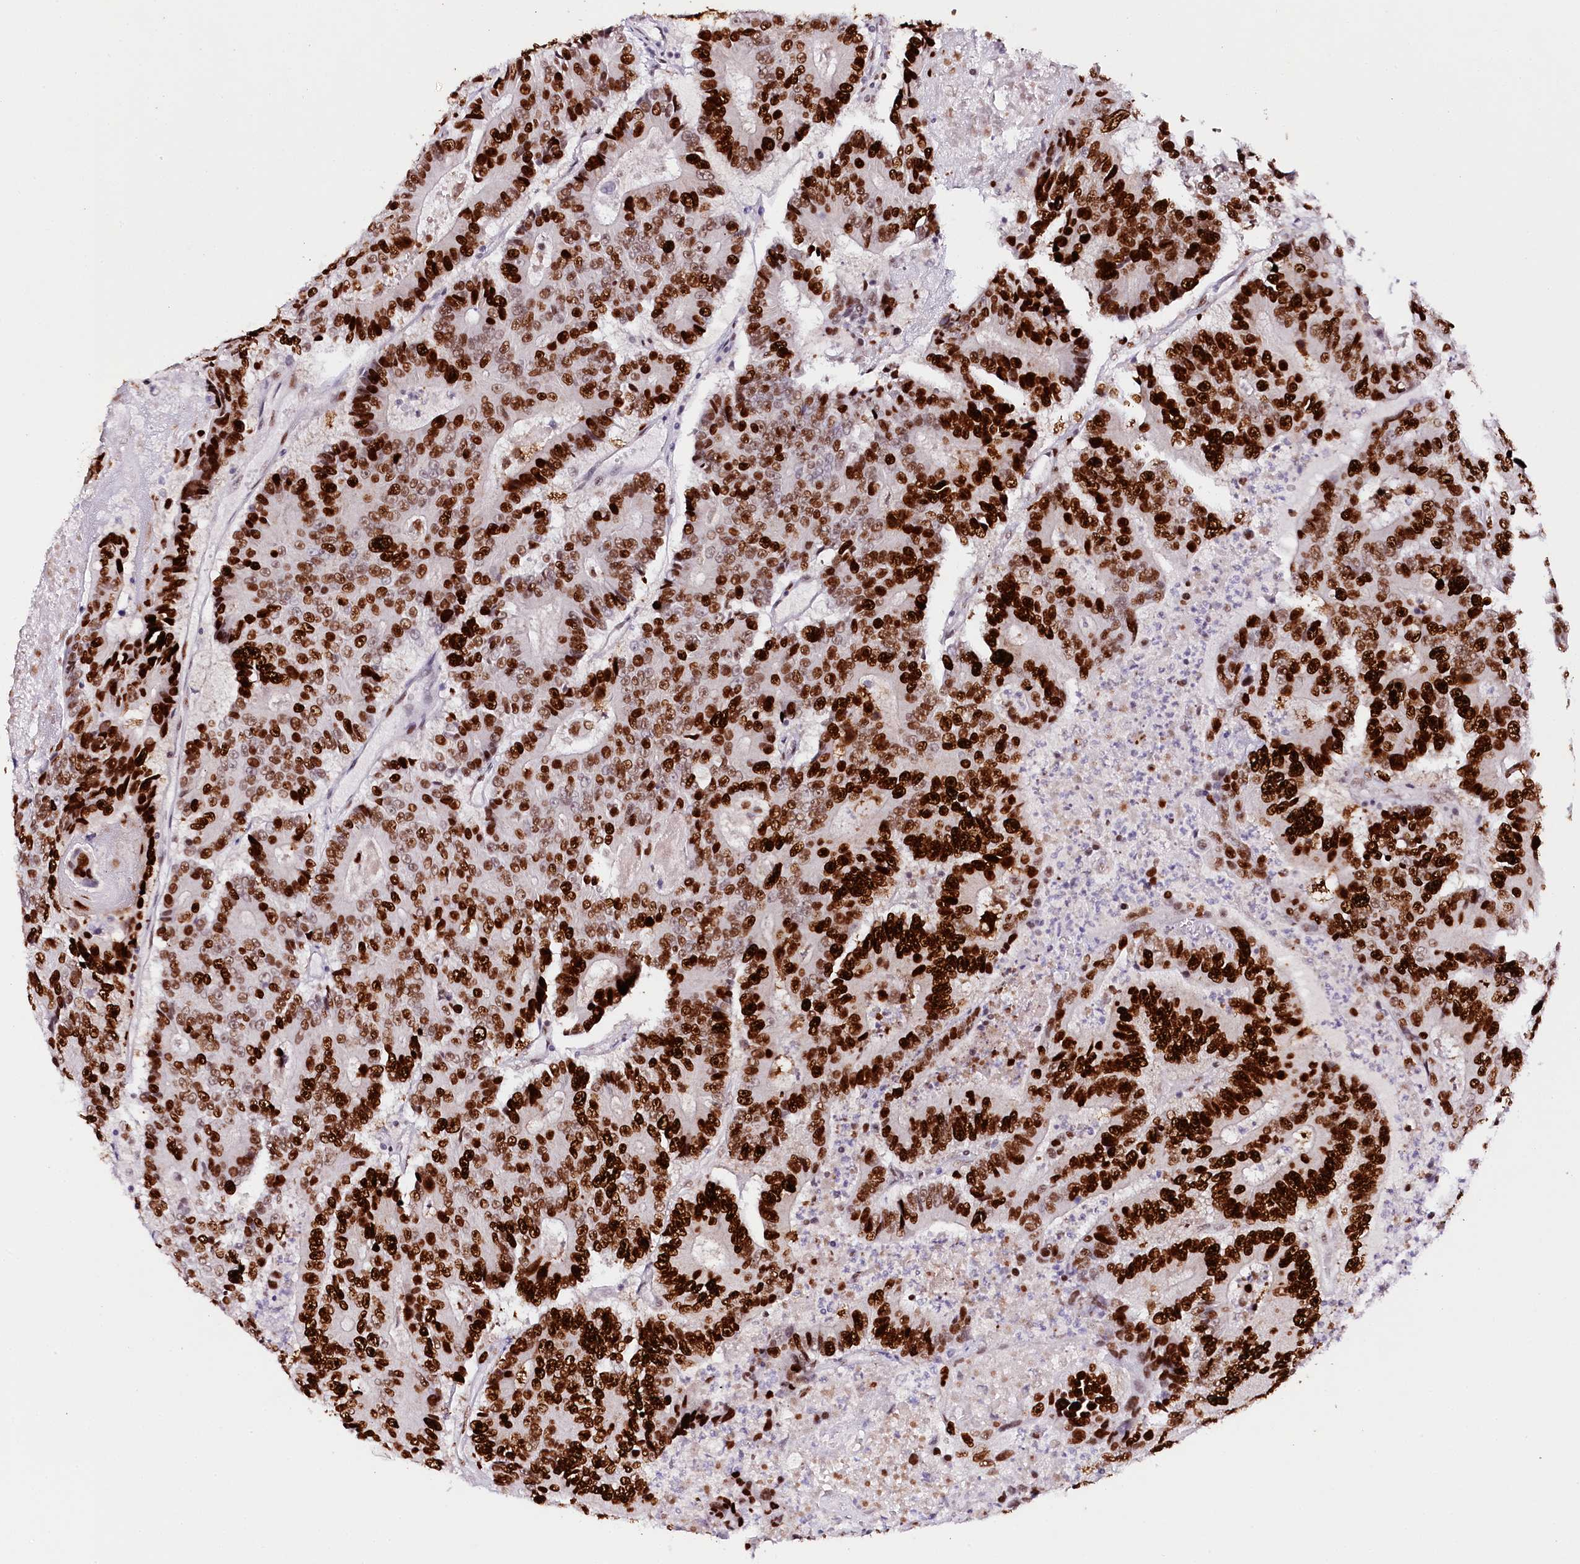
{"staining": {"intensity": "strong", "quantity": ">75%", "location": "nuclear"}, "tissue": "colorectal cancer", "cell_type": "Tumor cells", "image_type": "cancer", "snomed": [{"axis": "morphology", "description": "Adenocarcinoma, NOS"}, {"axis": "topography", "description": "Colon"}], "caption": "Colorectal cancer stained with a protein marker reveals strong staining in tumor cells.", "gene": "TP53", "patient": {"sex": "male", "age": 83}}